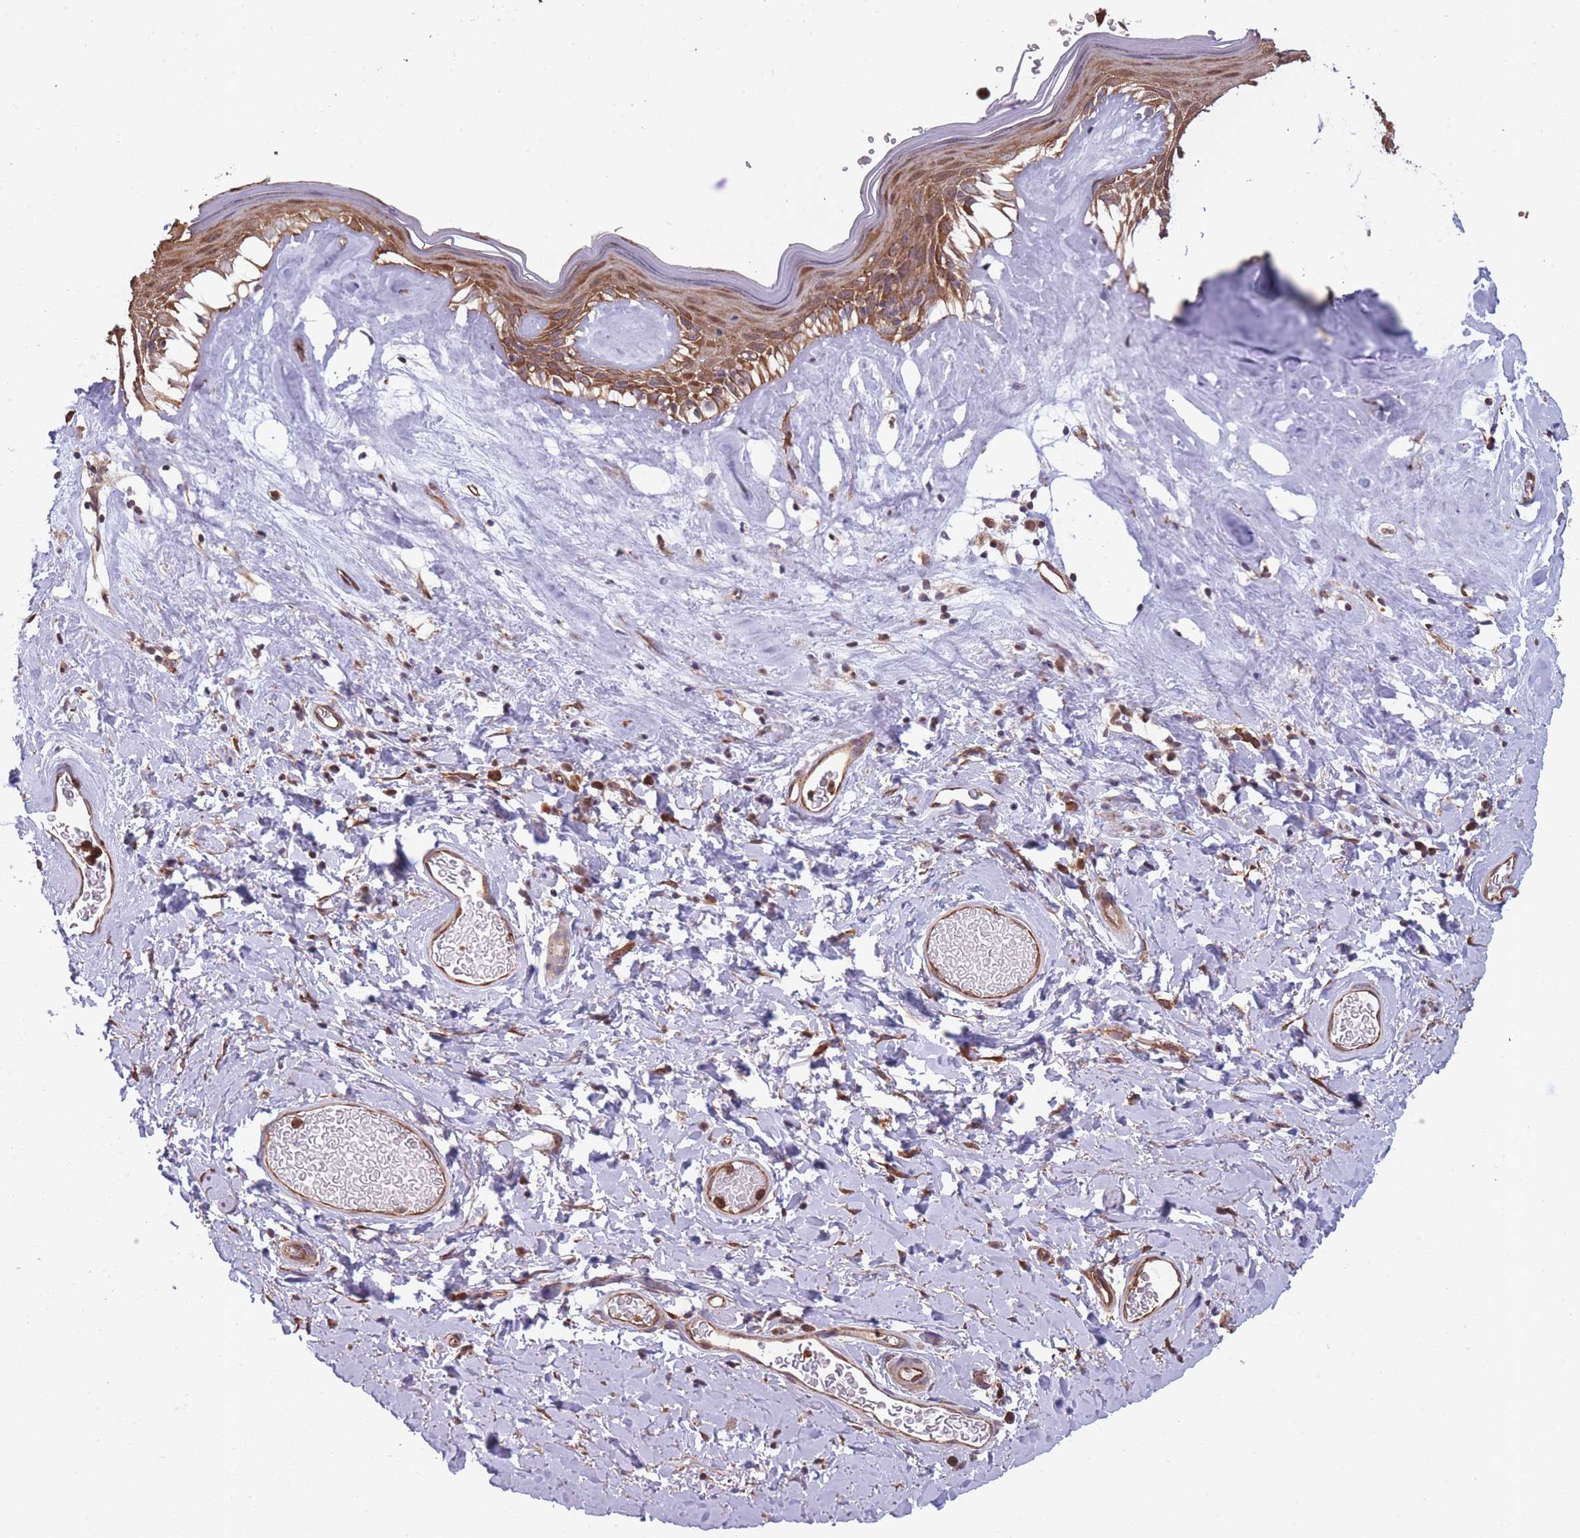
{"staining": {"intensity": "moderate", "quantity": ">75%", "location": "cytoplasmic/membranous"}, "tissue": "skin", "cell_type": "Epidermal cells", "image_type": "normal", "snomed": [{"axis": "morphology", "description": "Normal tissue, NOS"}, {"axis": "morphology", "description": "Inflammation, NOS"}, {"axis": "topography", "description": "Vulva"}], "caption": "IHC staining of normal skin, which demonstrates medium levels of moderate cytoplasmic/membranous expression in approximately >75% of epidermal cells indicating moderate cytoplasmic/membranous protein expression. The staining was performed using DAB (3,3'-diaminobenzidine) (brown) for protein detection and nuclei were counterstained in hematoxylin (blue).", "gene": "ARL13B", "patient": {"sex": "female", "age": 86}}